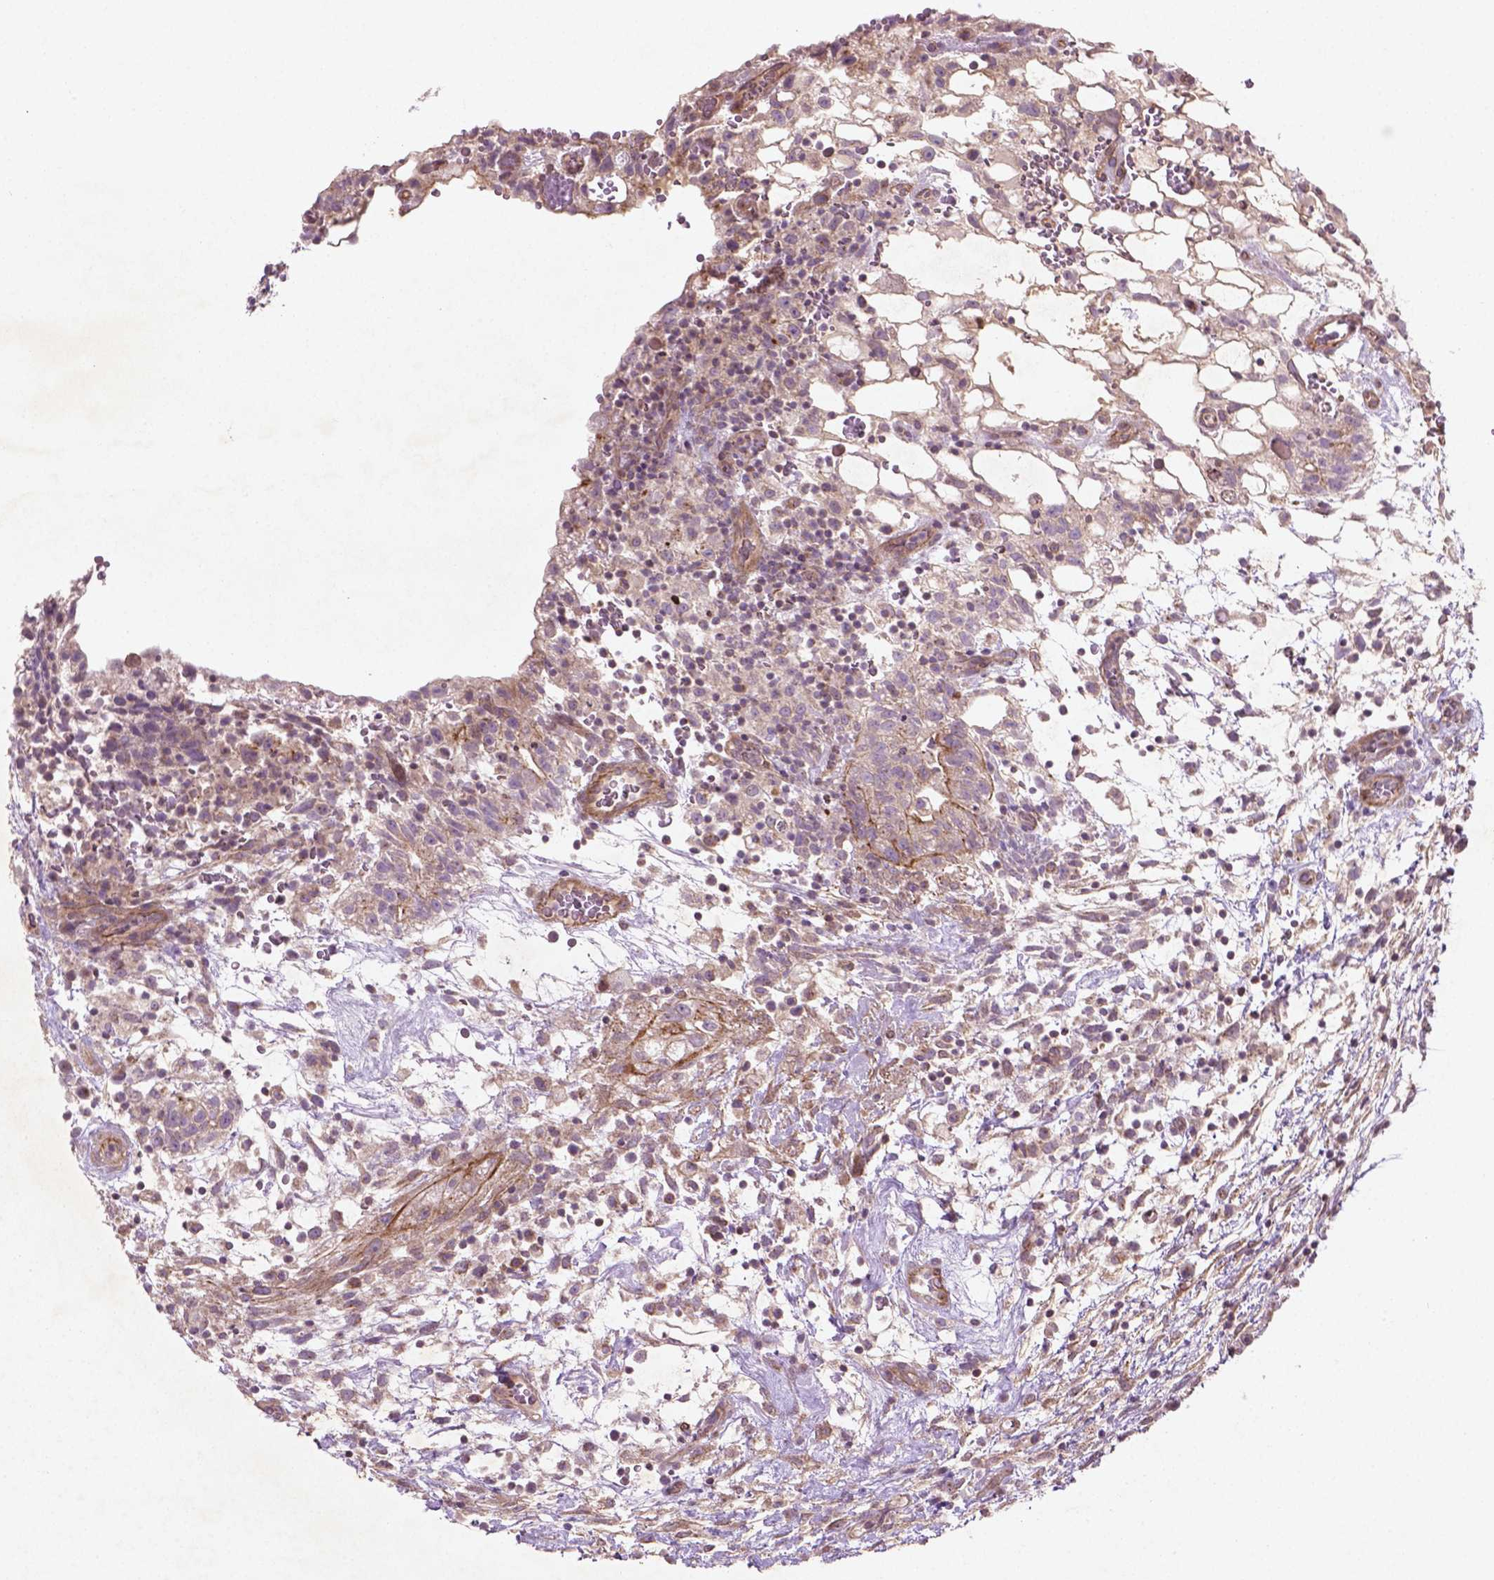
{"staining": {"intensity": "moderate", "quantity": "<25%", "location": "cytoplasmic/membranous"}, "tissue": "testis cancer", "cell_type": "Tumor cells", "image_type": "cancer", "snomed": [{"axis": "morphology", "description": "Normal tissue, NOS"}, {"axis": "morphology", "description": "Carcinoma, Embryonal, NOS"}, {"axis": "topography", "description": "Testis"}], "caption": "About <25% of tumor cells in testis embryonal carcinoma exhibit moderate cytoplasmic/membranous protein staining as visualized by brown immunohistochemical staining.", "gene": "TCHP", "patient": {"sex": "male", "age": 32}}